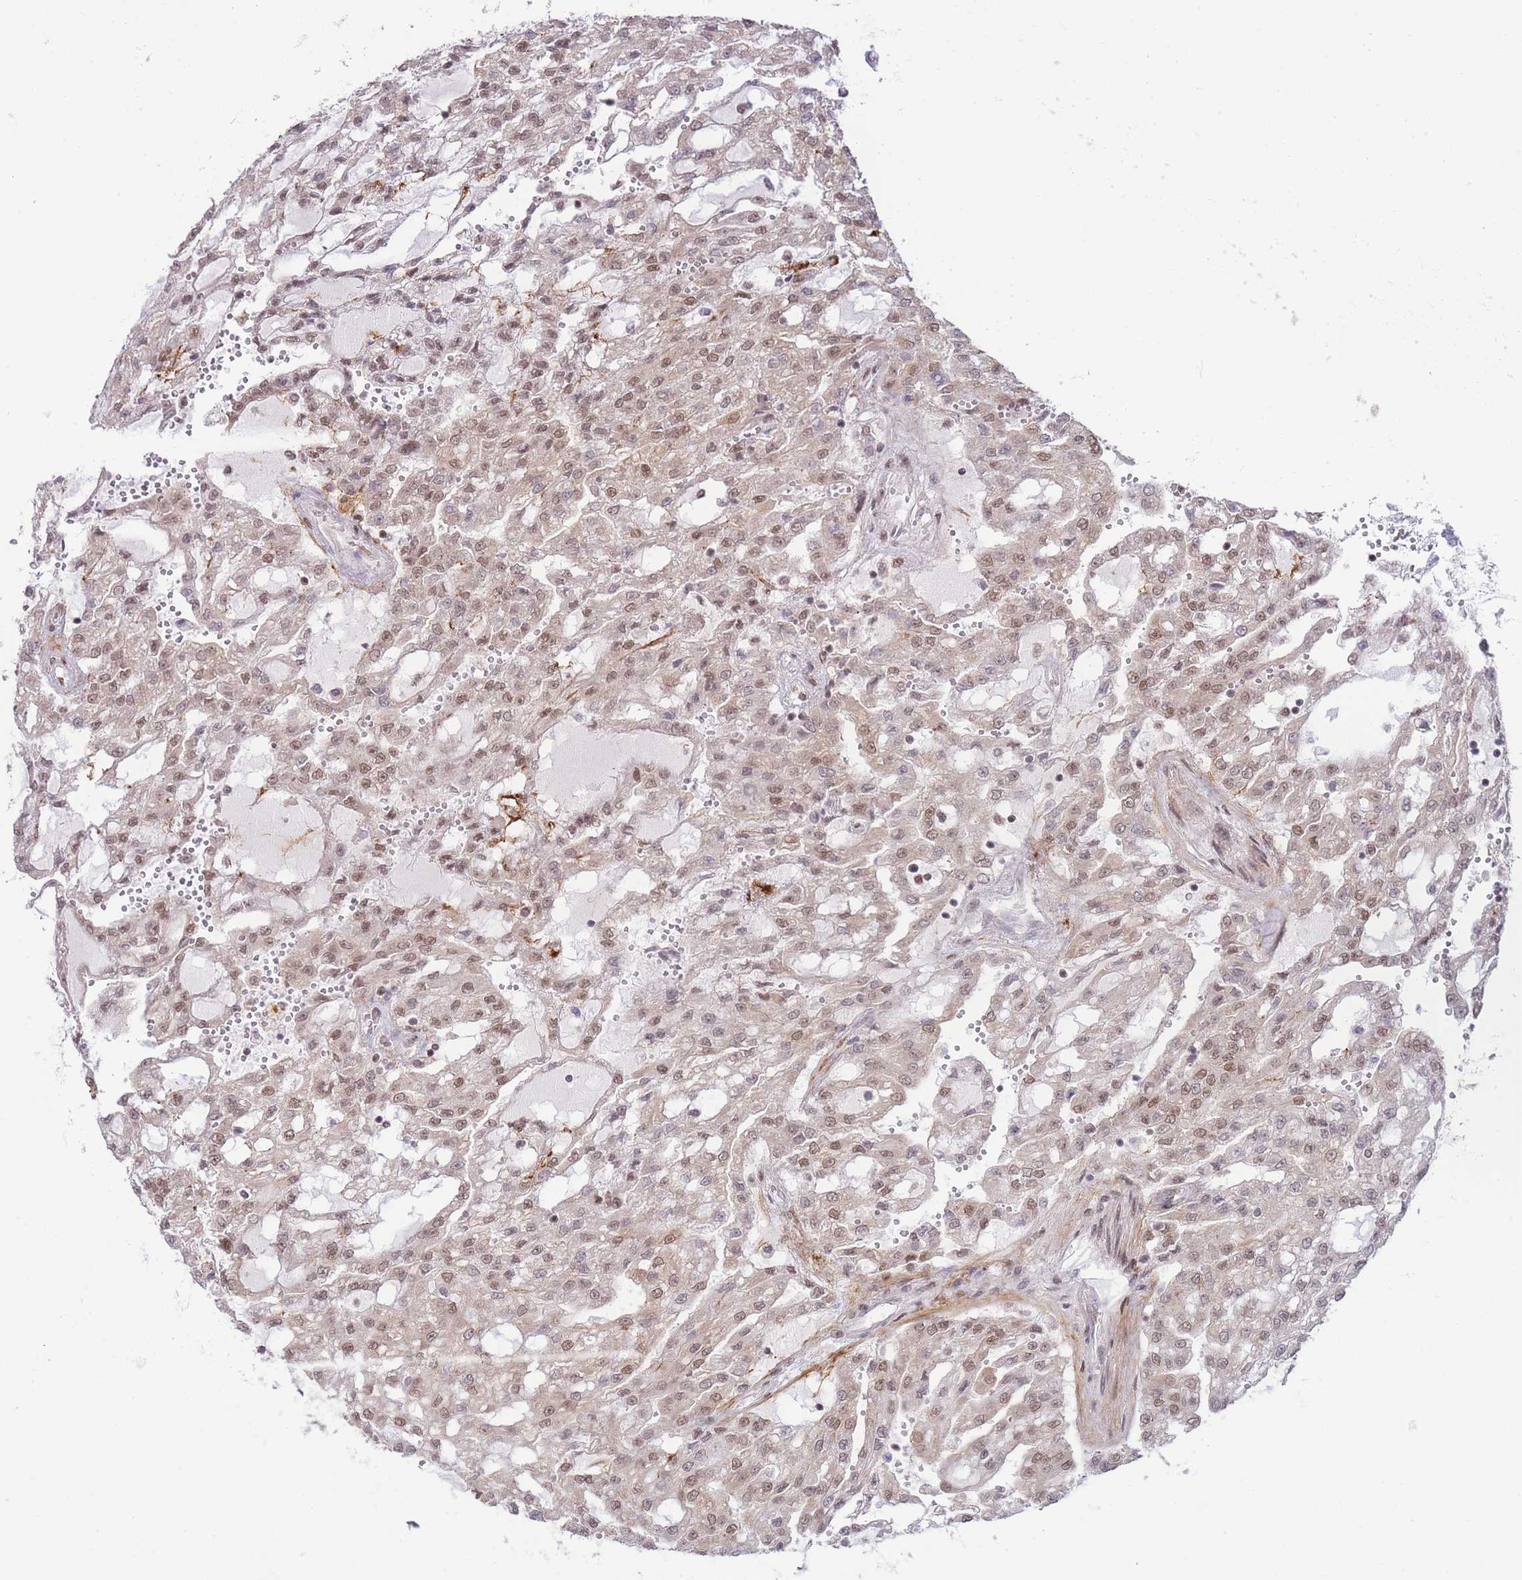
{"staining": {"intensity": "weak", "quantity": ">75%", "location": "nuclear"}, "tissue": "renal cancer", "cell_type": "Tumor cells", "image_type": "cancer", "snomed": [{"axis": "morphology", "description": "Adenocarcinoma, NOS"}, {"axis": "topography", "description": "Kidney"}], "caption": "There is low levels of weak nuclear positivity in tumor cells of renal cancer (adenocarcinoma), as demonstrated by immunohistochemical staining (brown color).", "gene": "CARD8", "patient": {"sex": "male", "age": 63}}